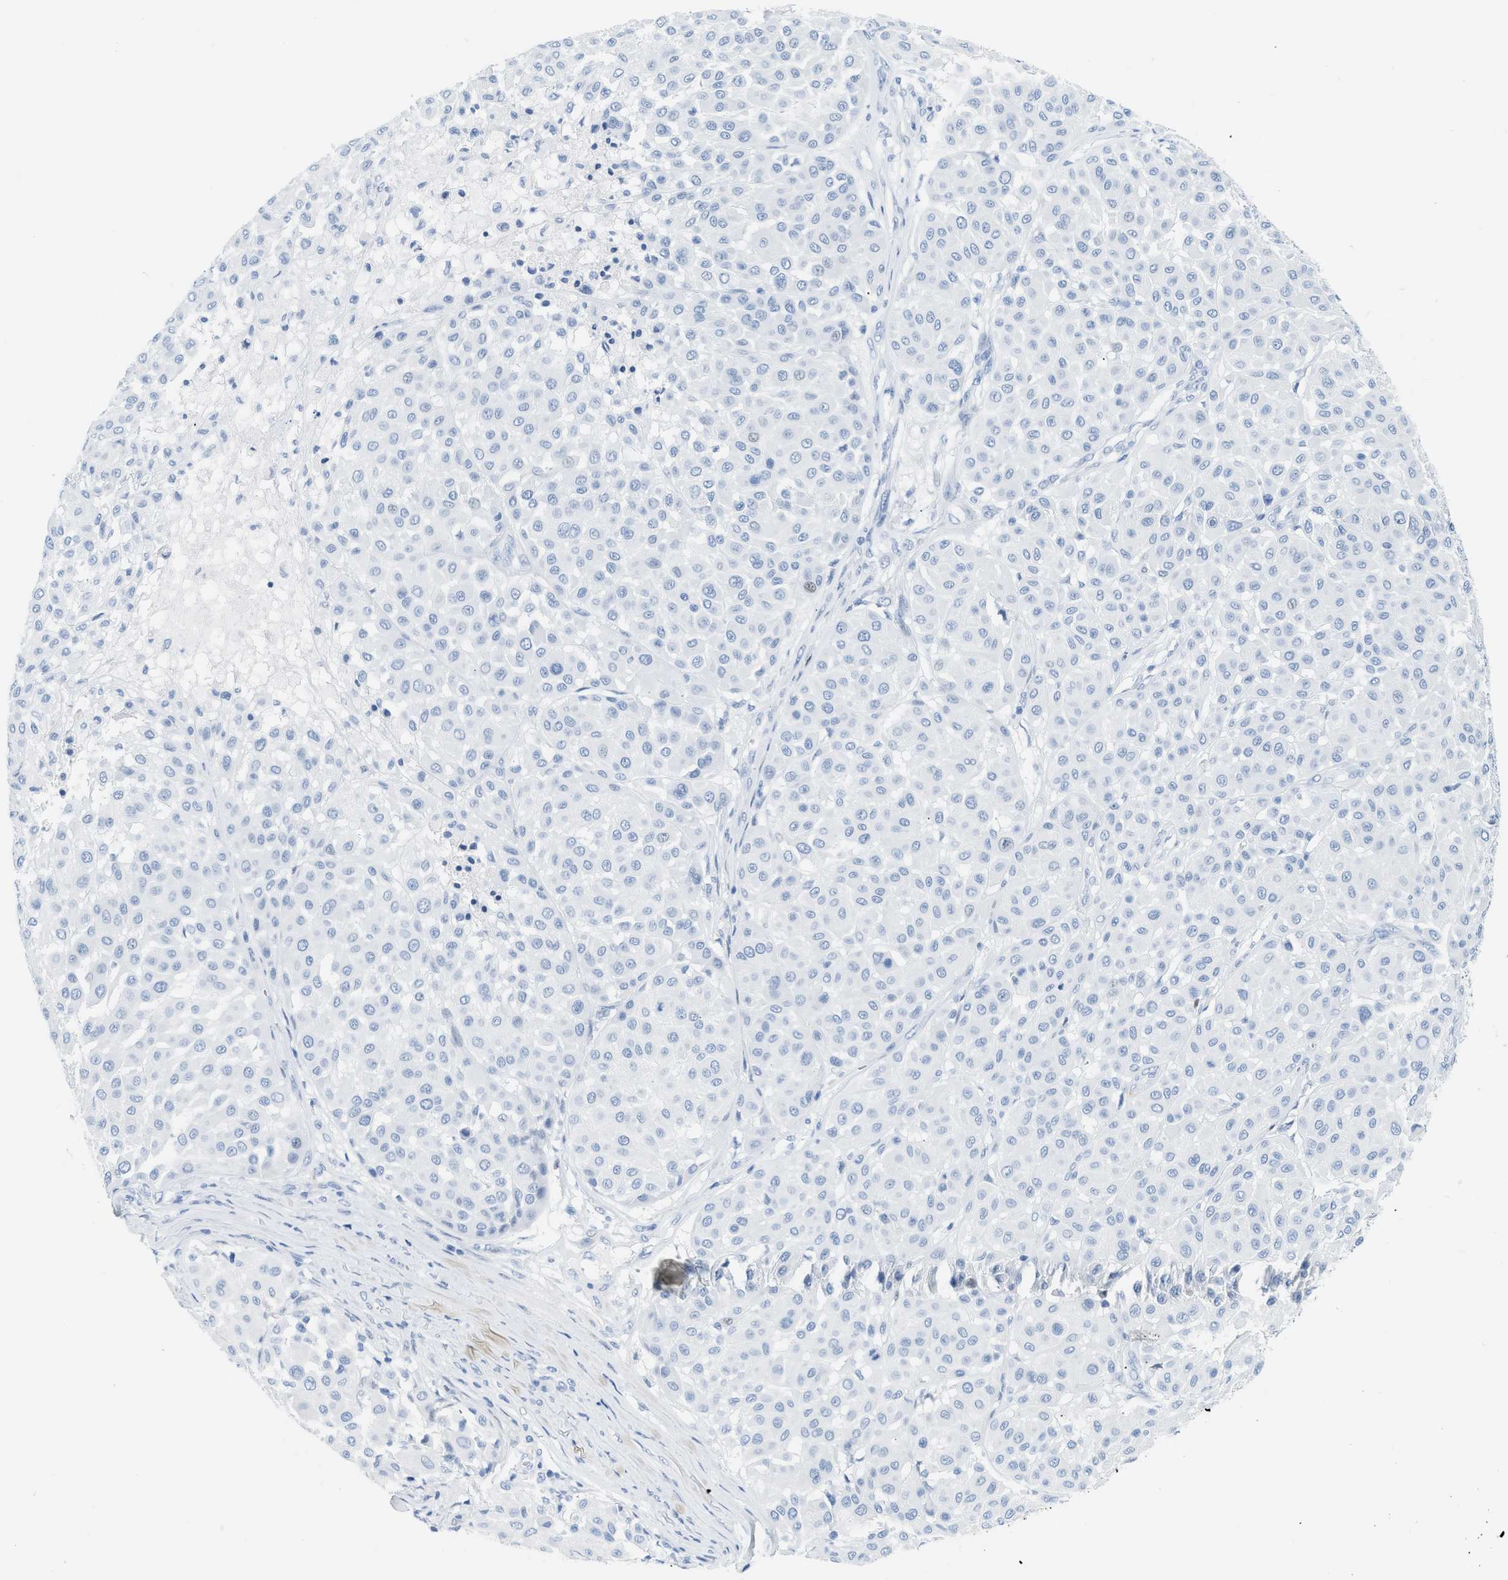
{"staining": {"intensity": "negative", "quantity": "none", "location": "none"}, "tissue": "melanoma", "cell_type": "Tumor cells", "image_type": "cancer", "snomed": [{"axis": "morphology", "description": "Malignant melanoma, Metastatic site"}, {"axis": "topography", "description": "Soft tissue"}], "caption": "IHC image of melanoma stained for a protein (brown), which exhibits no expression in tumor cells. (IHC, brightfield microscopy, high magnification).", "gene": "DES", "patient": {"sex": "male", "age": 41}}